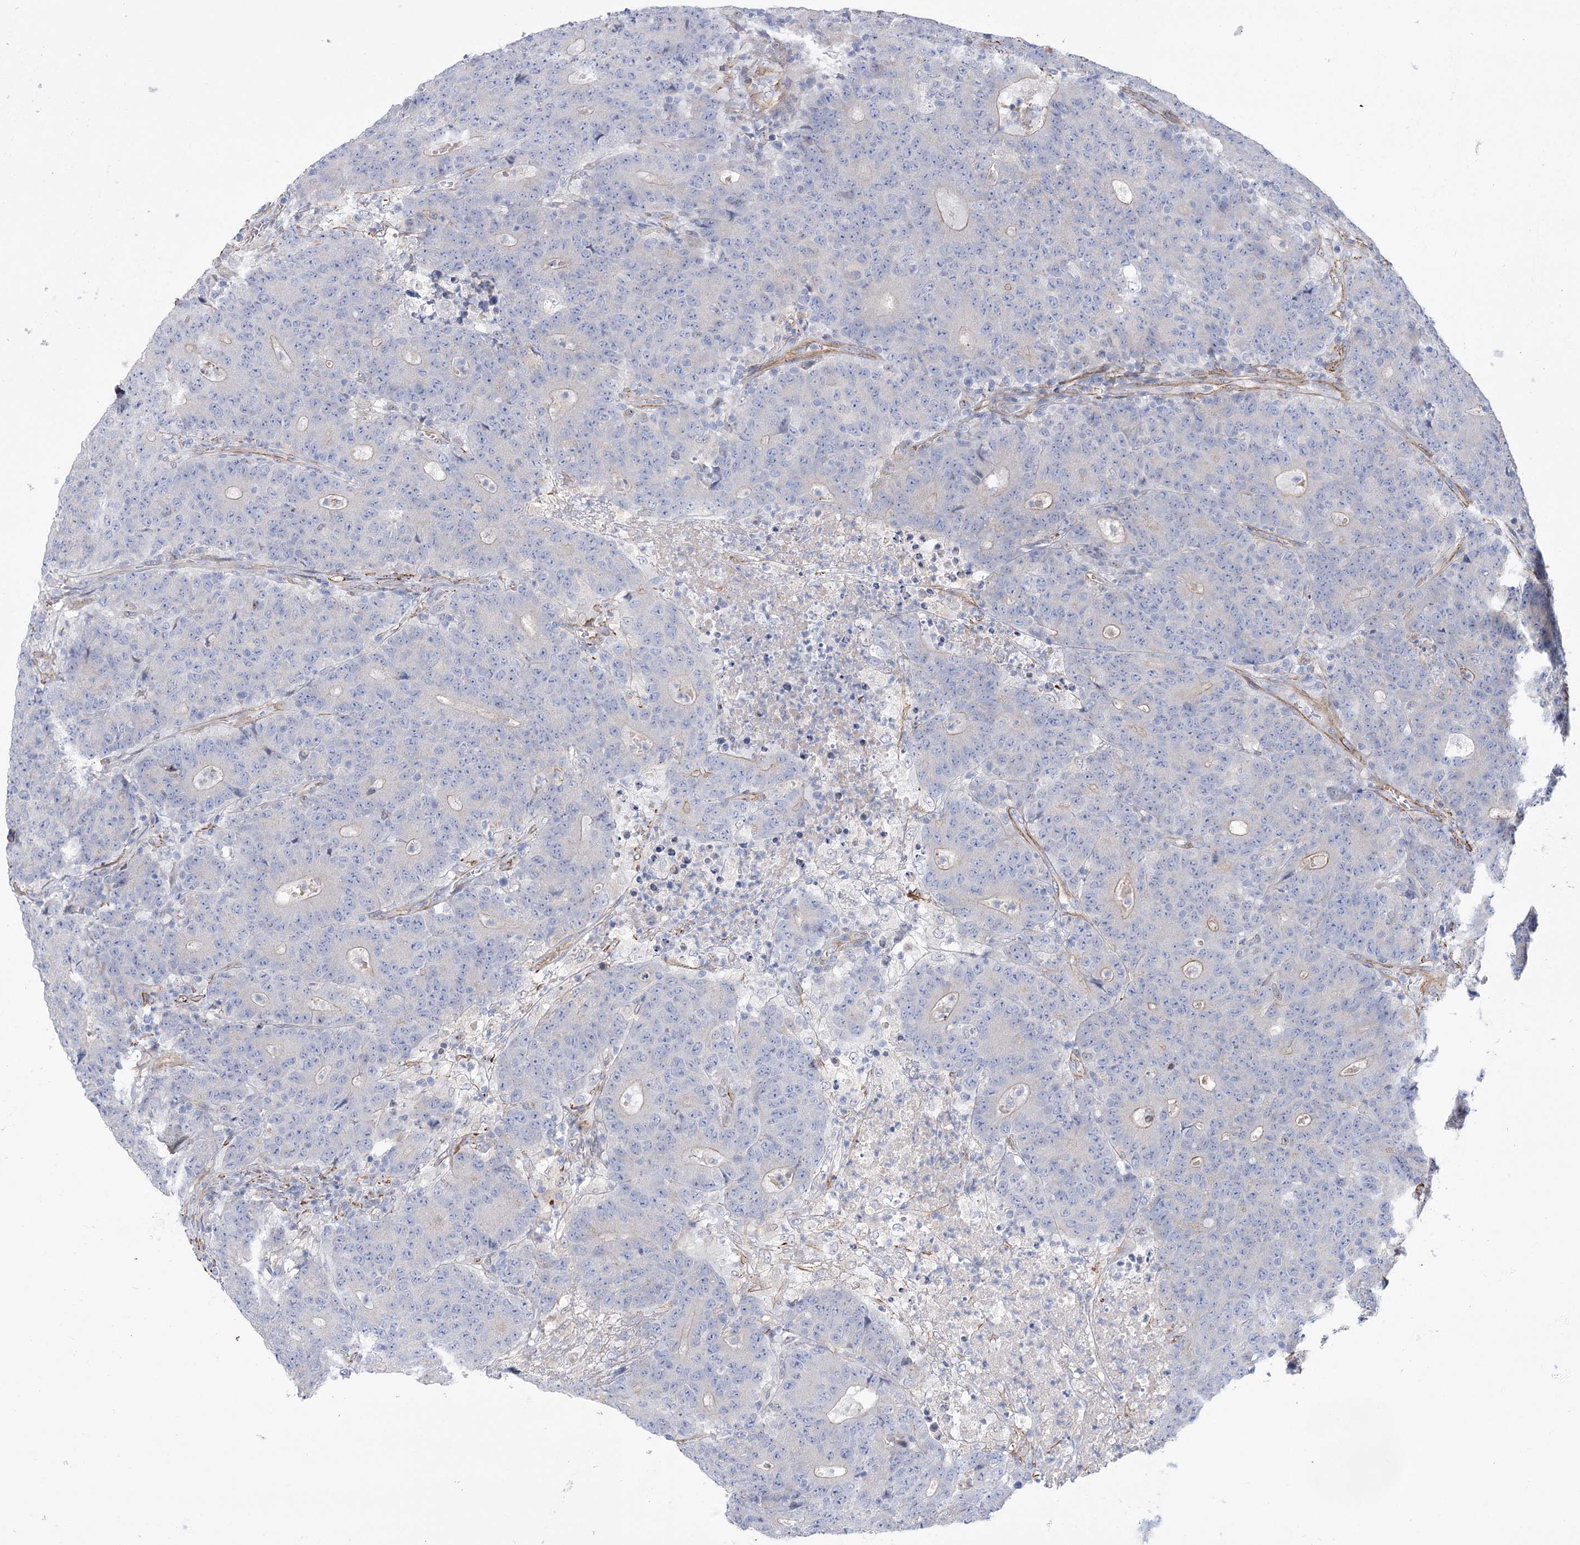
{"staining": {"intensity": "negative", "quantity": "none", "location": "none"}, "tissue": "colorectal cancer", "cell_type": "Tumor cells", "image_type": "cancer", "snomed": [{"axis": "morphology", "description": "Adenocarcinoma, NOS"}, {"axis": "topography", "description": "Colon"}], "caption": "This is a micrograph of immunohistochemistry (IHC) staining of colorectal cancer, which shows no positivity in tumor cells.", "gene": "WASHC3", "patient": {"sex": "female", "age": 75}}